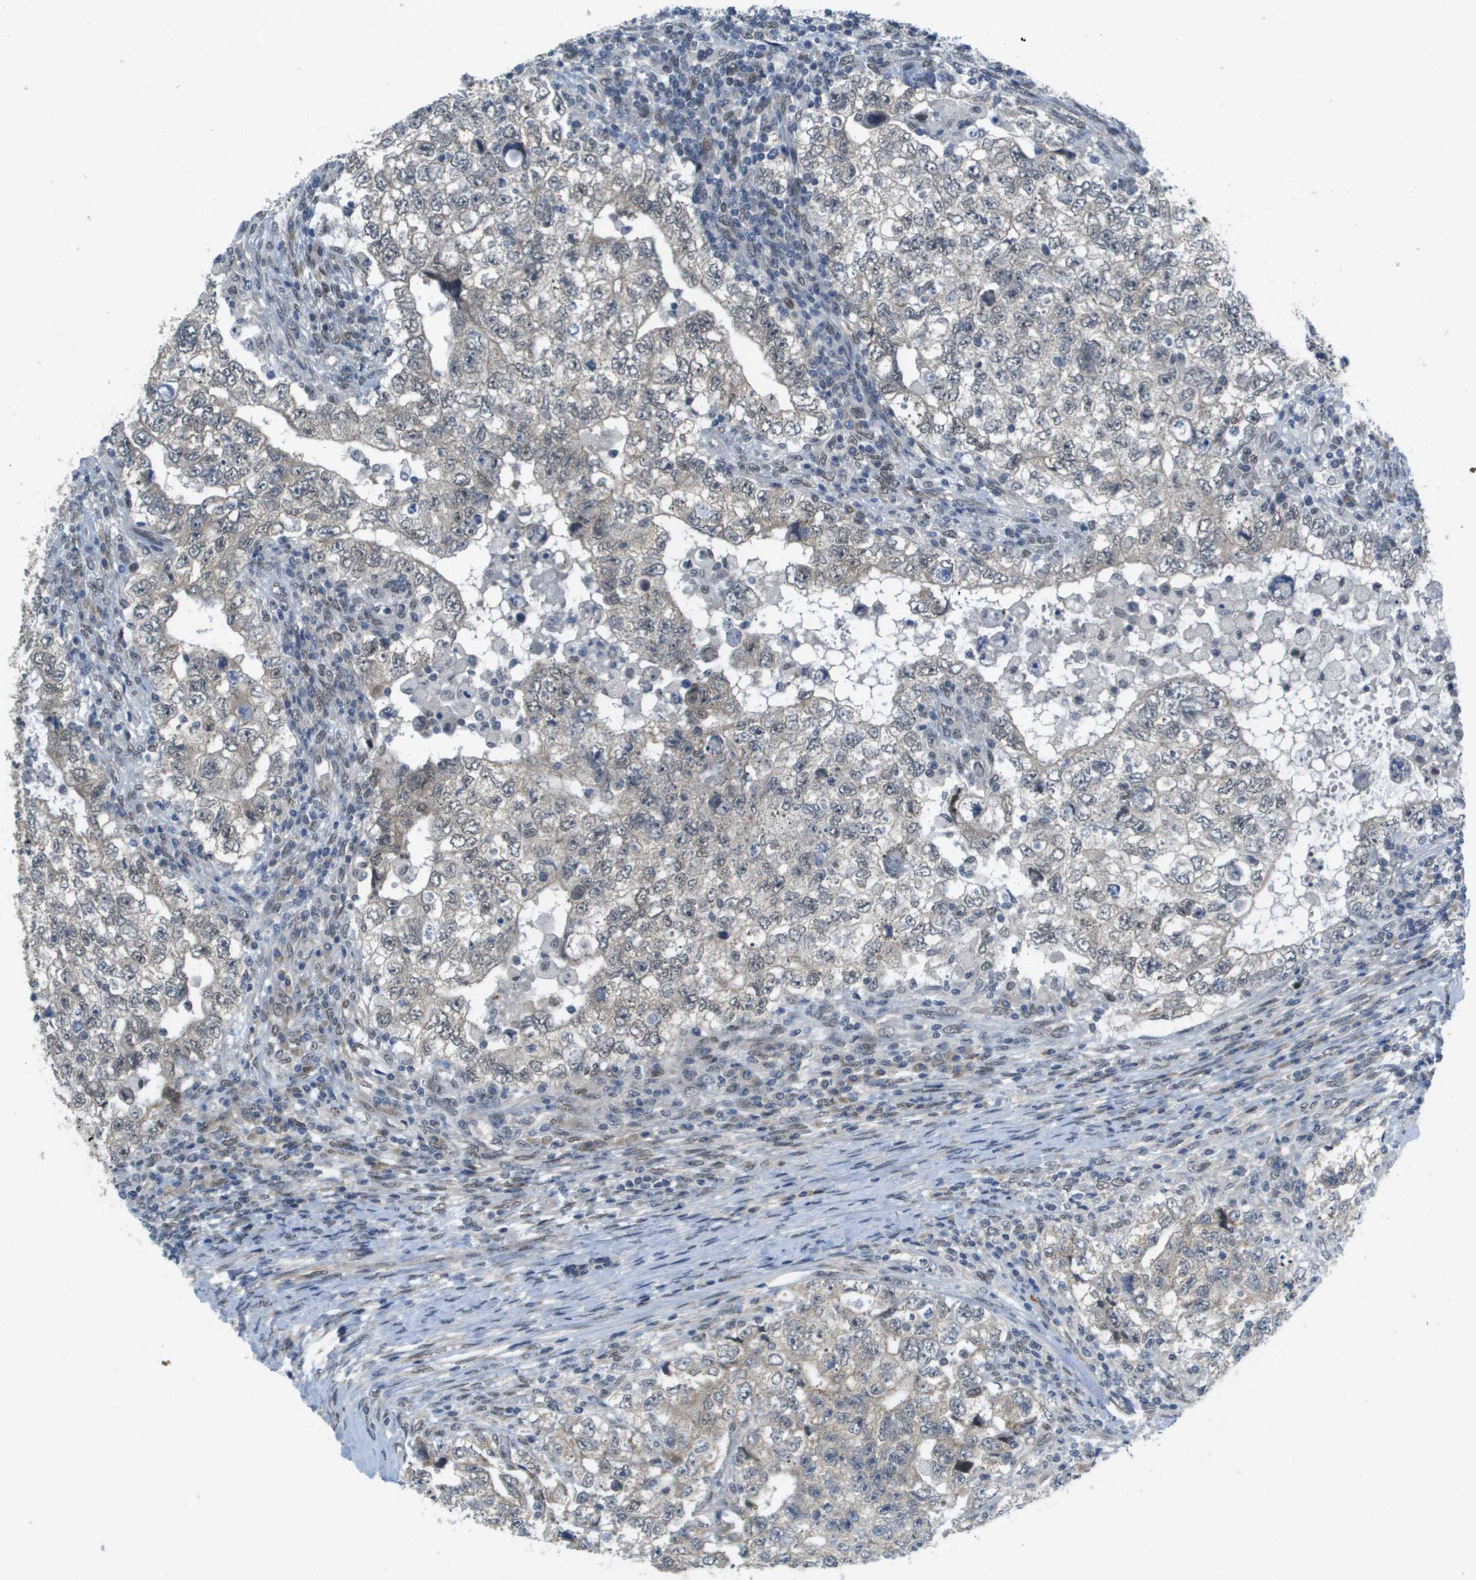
{"staining": {"intensity": "negative", "quantity": "none", "location": "none"}, "tissue": "testis cancer", "cell_type": "Tumor cells", "image_type": "cancer", "snomed": [{"axis": "morphology", "description": "Carcinoma, Embryonal, NOS"}, {"axis": "topography", "description": "Testis"}], "caption": "IHC image of human embryonal carcinoma (testis) stained for a protein (brown), which shows no positivity in tumor cells.", "gene": "ARID1B", "patient": {"sex": "male", "age": 36}}